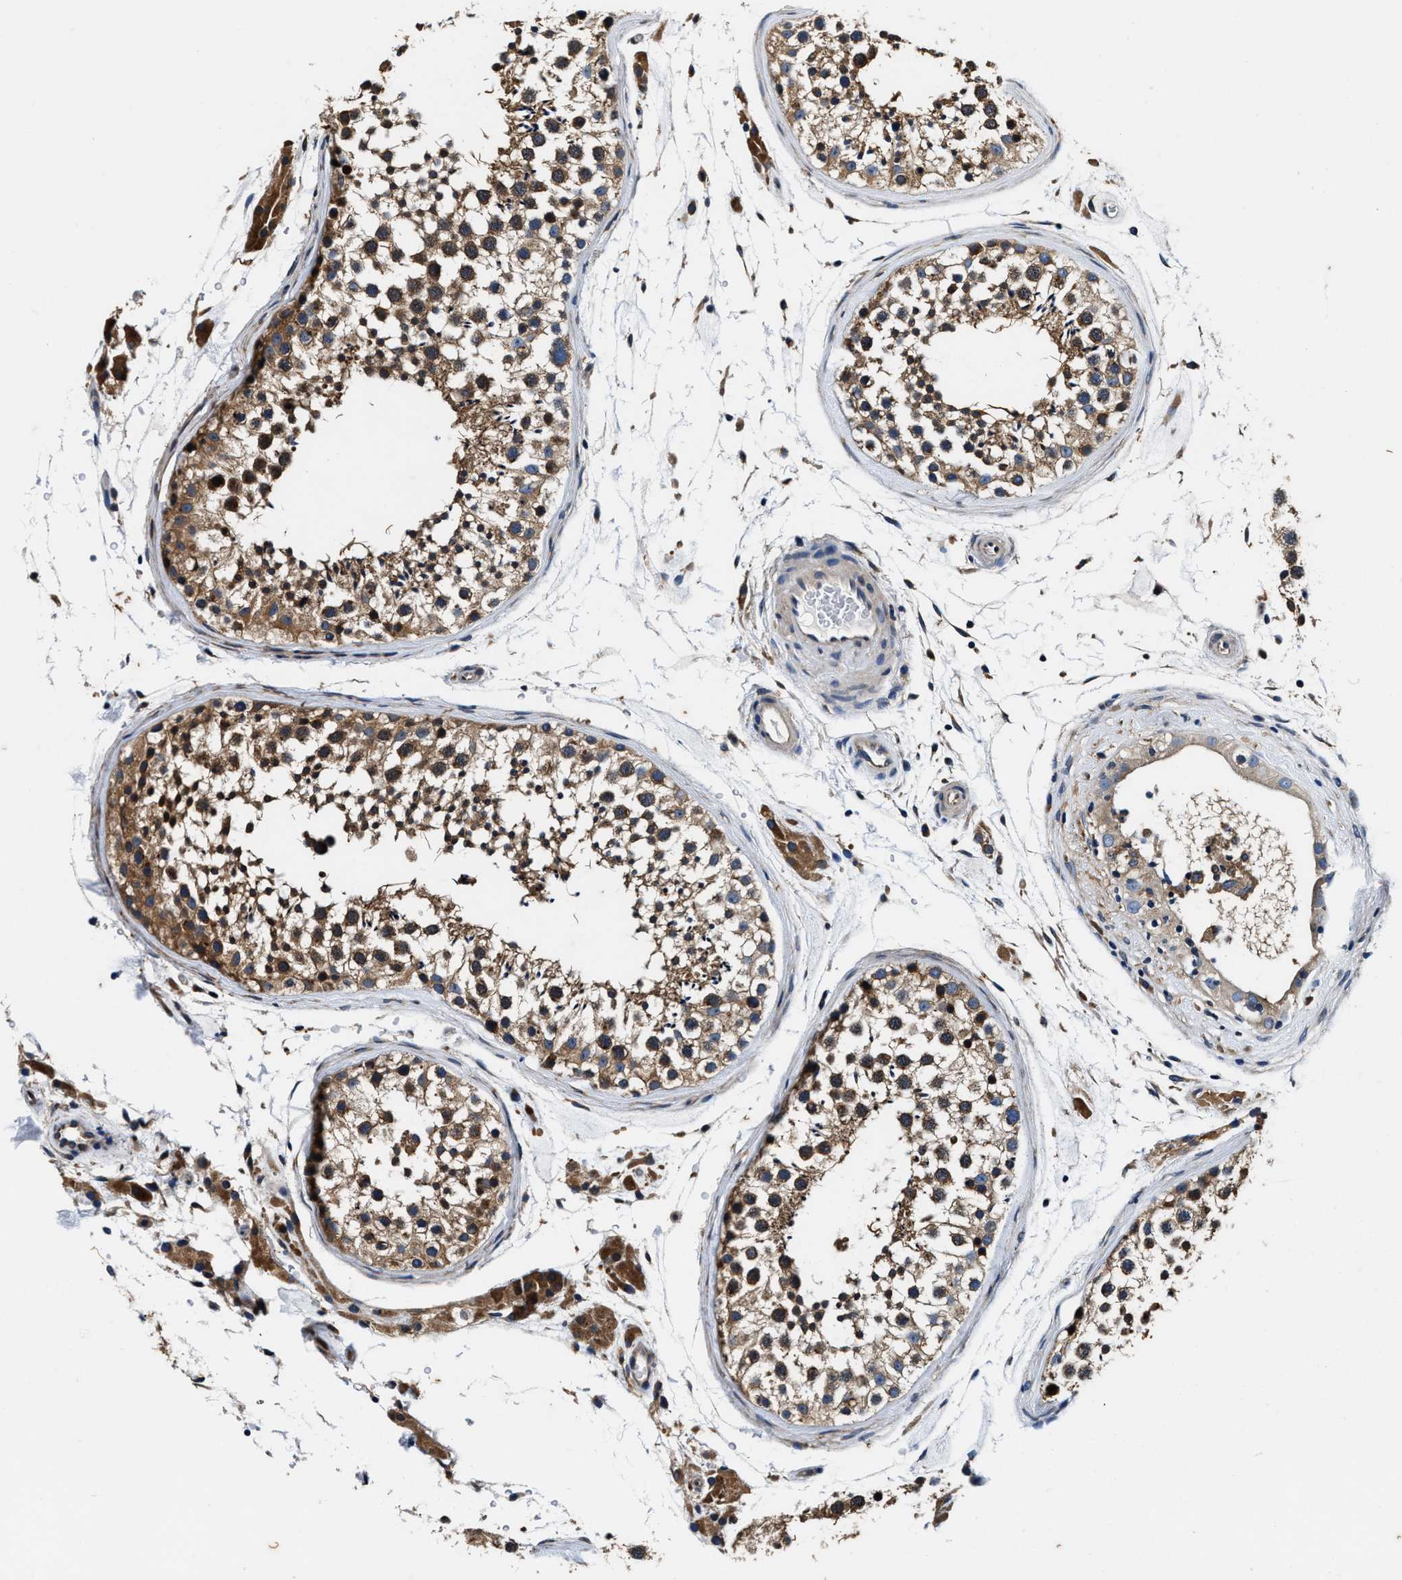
{"staining": {"intensity": "moderate", "quantity": ">75%", "location": "cytoplasmic/membranous"}, "tissue": "testis", "cell_type": "Cells in seminiferous ducts", "image_type": "normal", "snomed": [{"axis": "morphology", "description": "Normal tissue, NOS"}, {"axis": "topography", "description": "Testis"}], "caption": "Human testis stained with a protein marker exhibits moderate staining in cells in seminiferous ducts.", "gene": "PI4KB", "patient": {"sex": "male", "age": 46}}